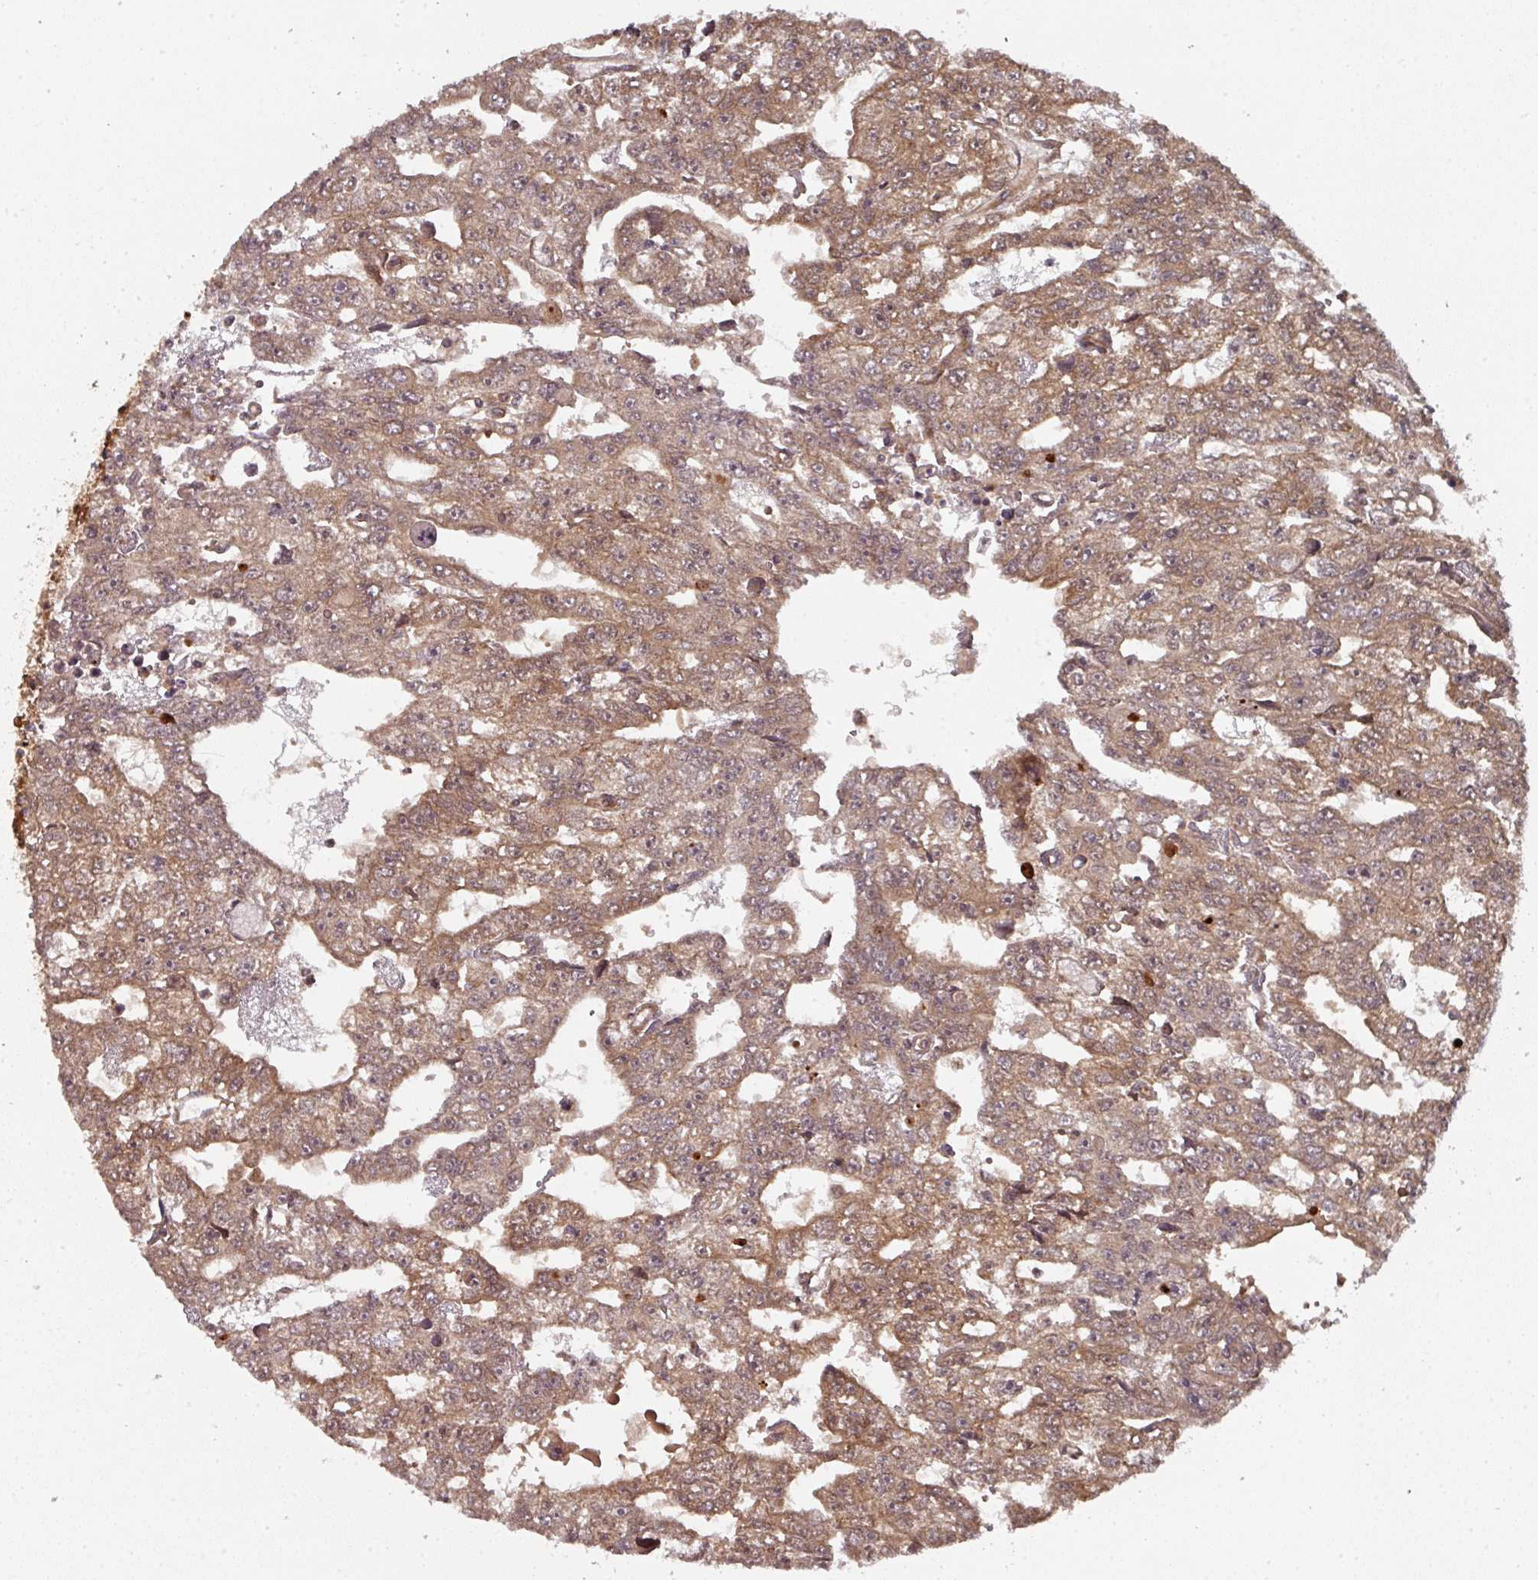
{"staining": {"intensity": "moderate", "quantity": ">75%", "location": "cytoplasmic/membranous"}, "tissue": "testis cancer", "cell_type": "Tumor cells", "image_type": "cancer", "snomed": [{"axis": "morphology", "description": "Carcinoma, Embryonal, NOS"}, {"axis": "topography", "description": "Testis"}], "caption": "Testis cancer (embryonal carcinoma) stained with immunohistochemistry reveals moderate cytoplasmic/membranous staining in approximately >75% of tumor cells.", "gene": "EIF4EBP2", "patient": {"sex": "male", "age": 20}}